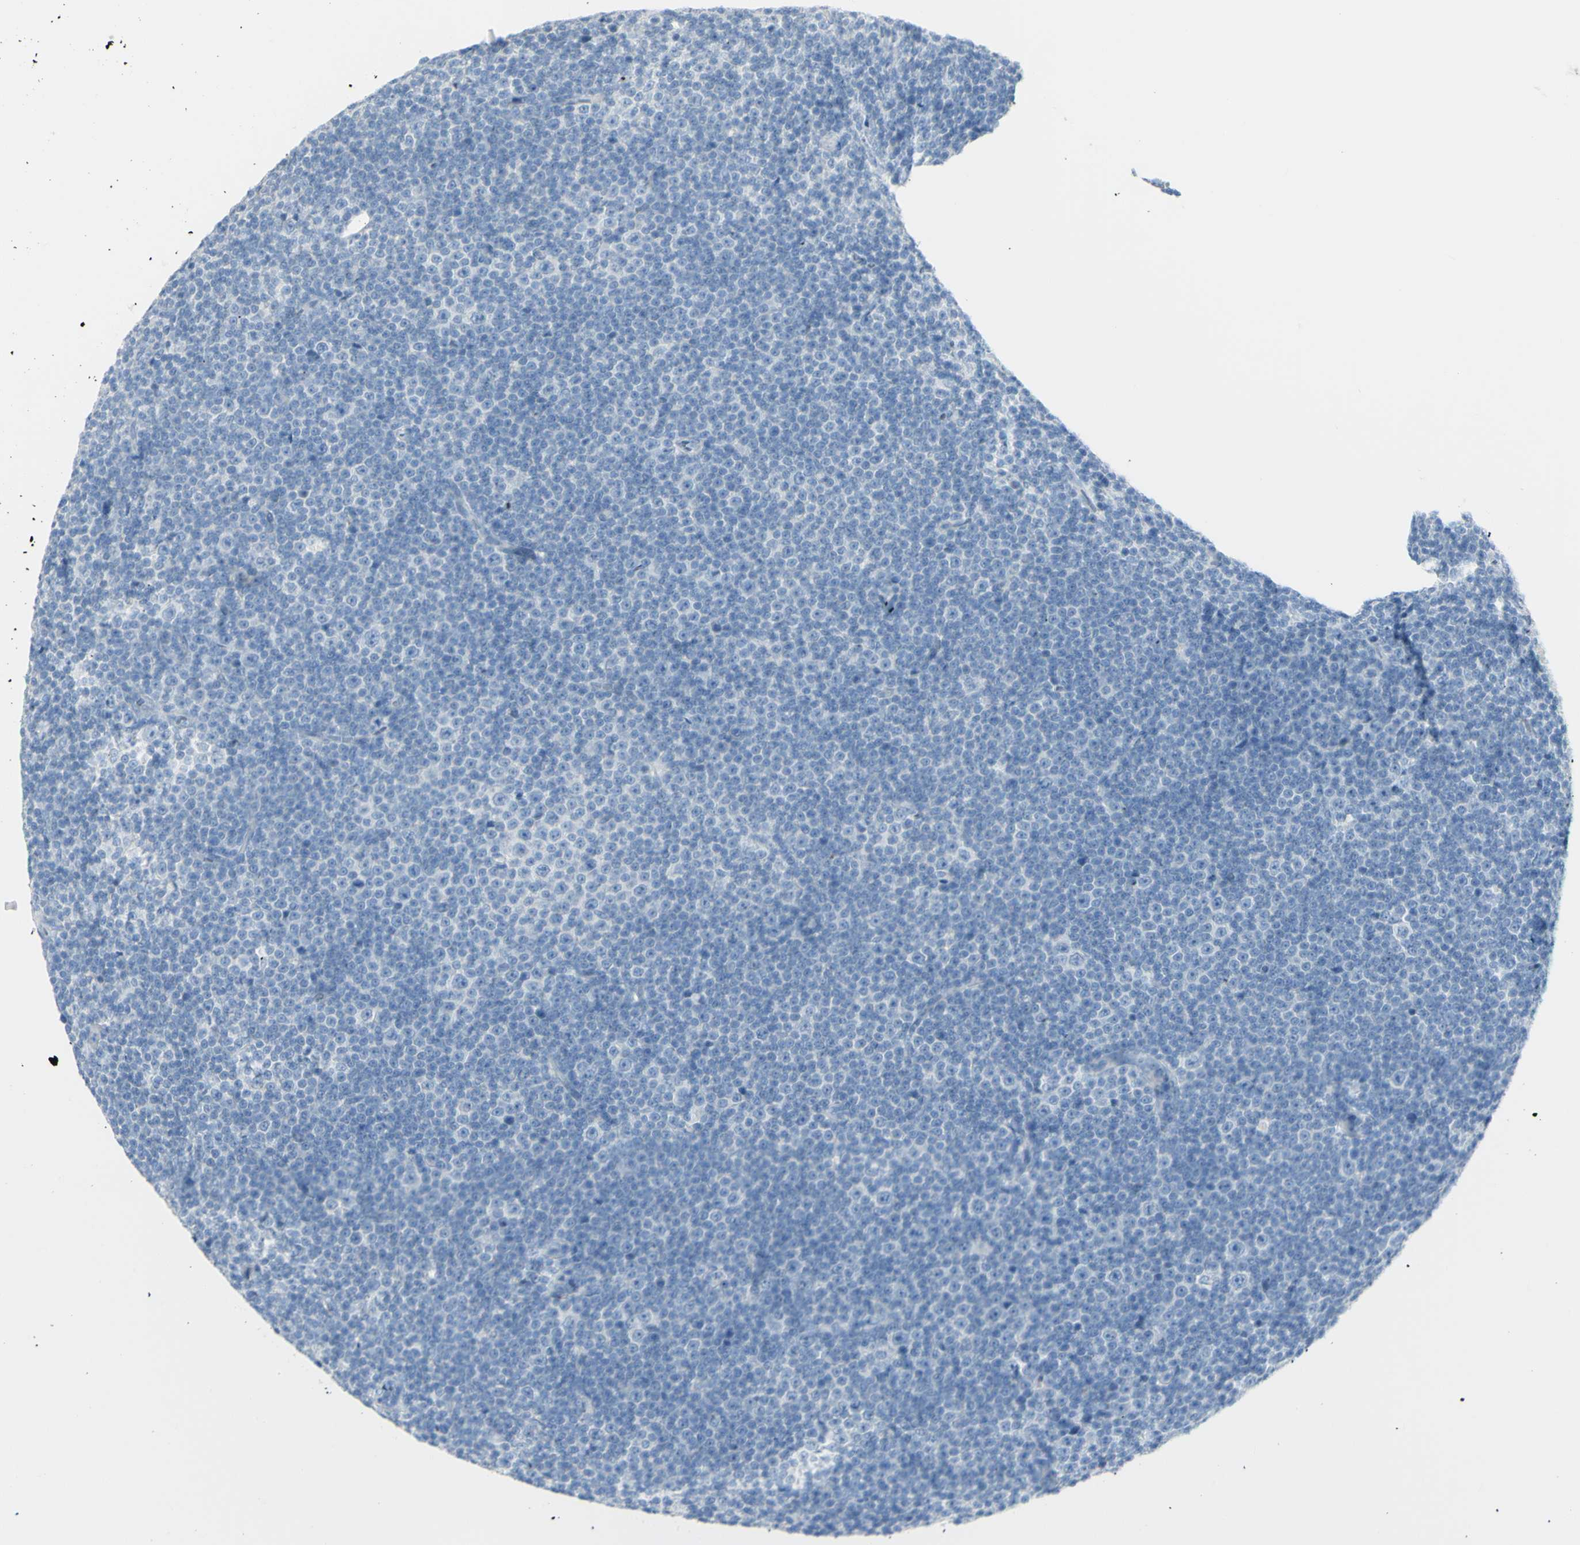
{"staining": {"intensity": "negative", "quantity": "none", "location": "none"}, "tissue": "lymphoma", "cell_type": "Tumor cells", "image_type": "cancer", "snomed": [{"axis": "morphology", "description": "Malignant lymphoma, non-Hodgkin's type, Low grade"}, {"axis": "topography", "description": "Lymph node"}], "caption": "High magnification brightfield microscopy of low-grade malignant lymphoma, non-Hodgkin's type stained with DAB (brown) and counterstained with hematoxylin (blue): tumor cells show no significant positivity.", "gene": "LETM1", "patient": {"sex": "female", "age": 67}}